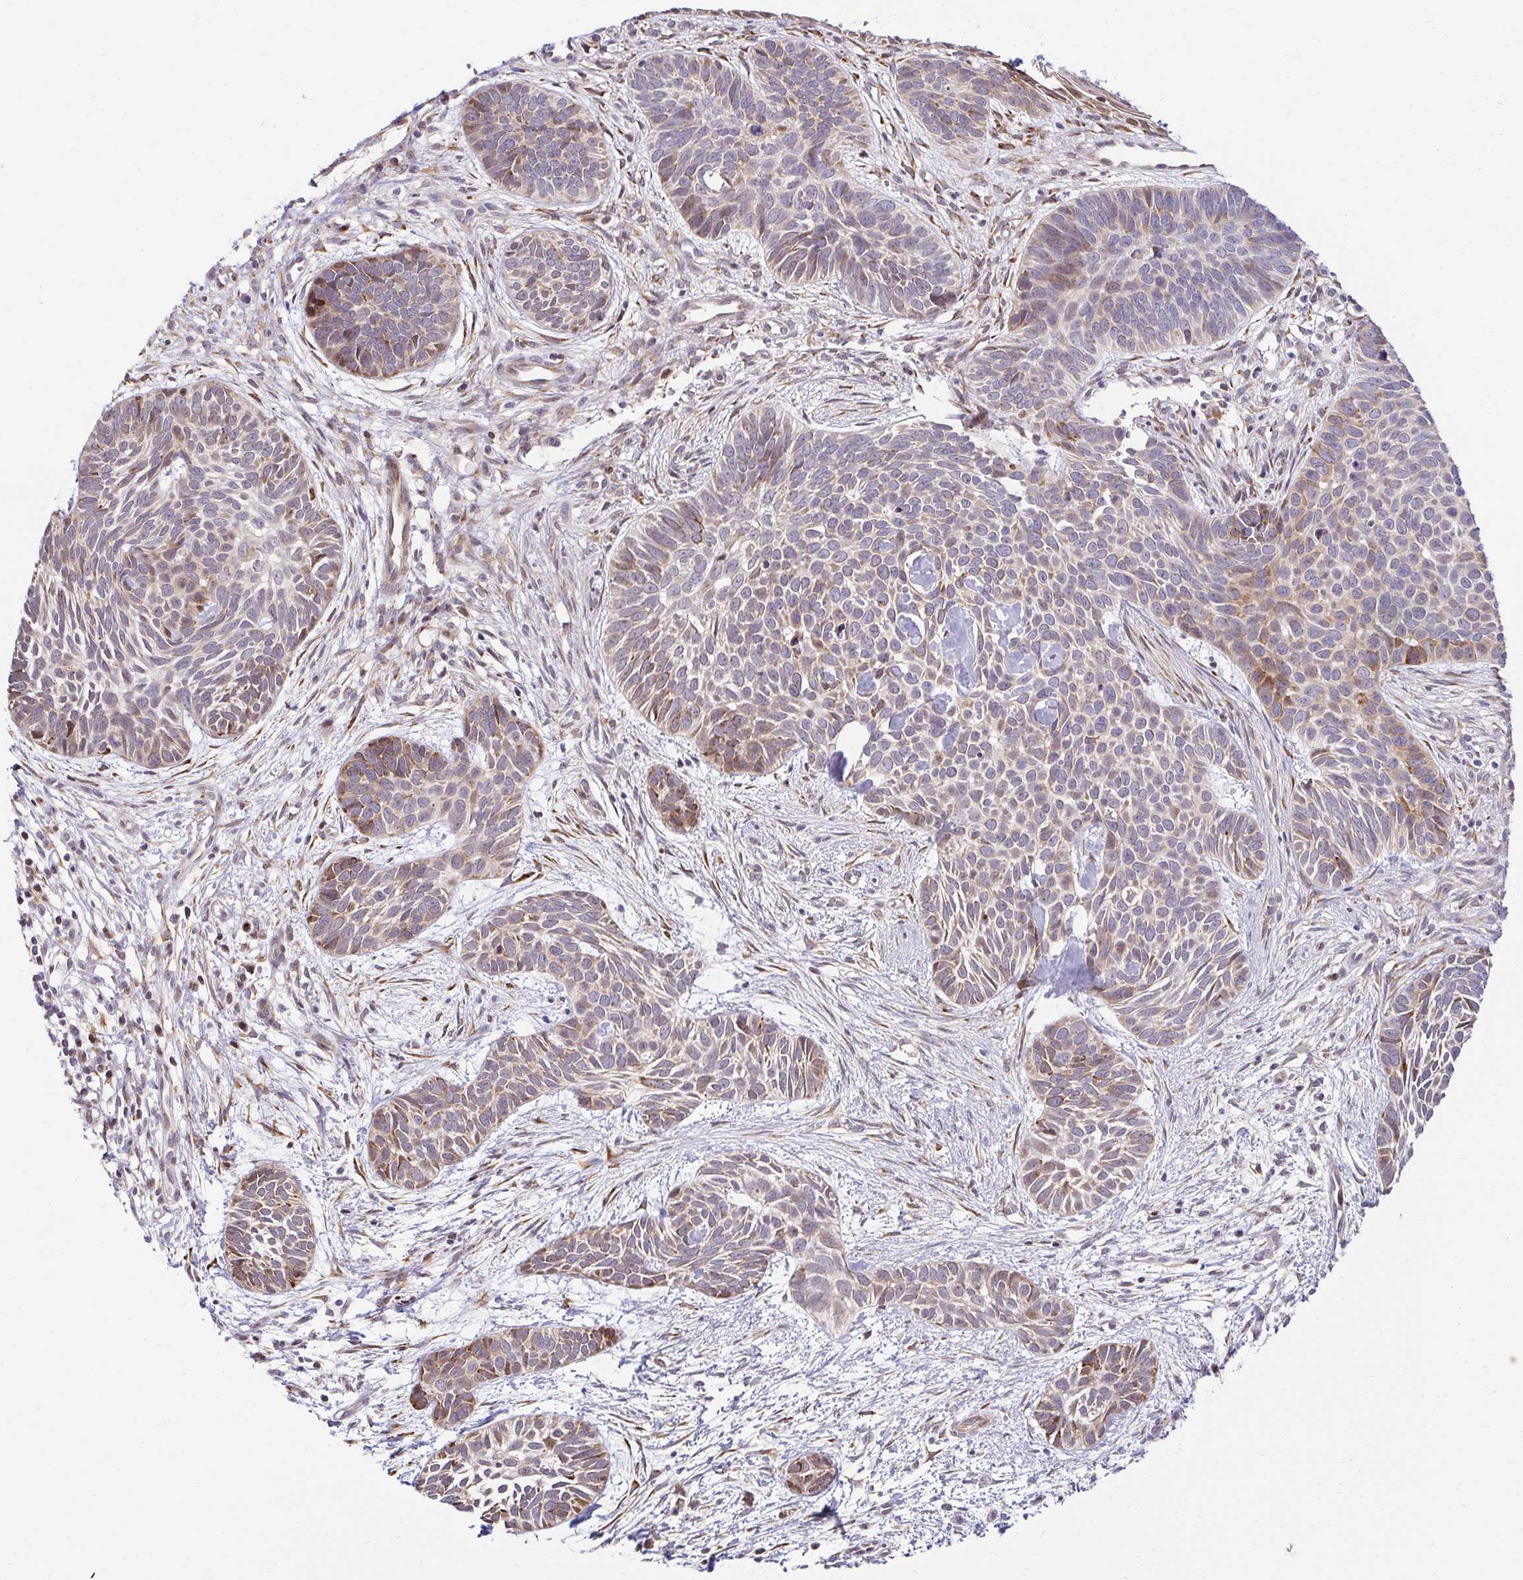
{"staining": {"intensity": "moderate", "quantity": "25%-75%", "location": "cytoplasmic/membranous"}, "tissue": "skin cancer", "cell_type": "Tumor cells", "image_type": "cancer", "snomed": [{"axis": "morphology", "description": "Basal cell carcinoma"}, {"axis": "topography", "description": "Skin"}], "caption": "Skin basal cell carcinoma stained for a protein (brown) reveals moderate cytoplasmic/membranous positive positivity in about 25%-75% of tumor cells.", "gene": "HPS1", "patient": {"sex": "male", "age": 69}}